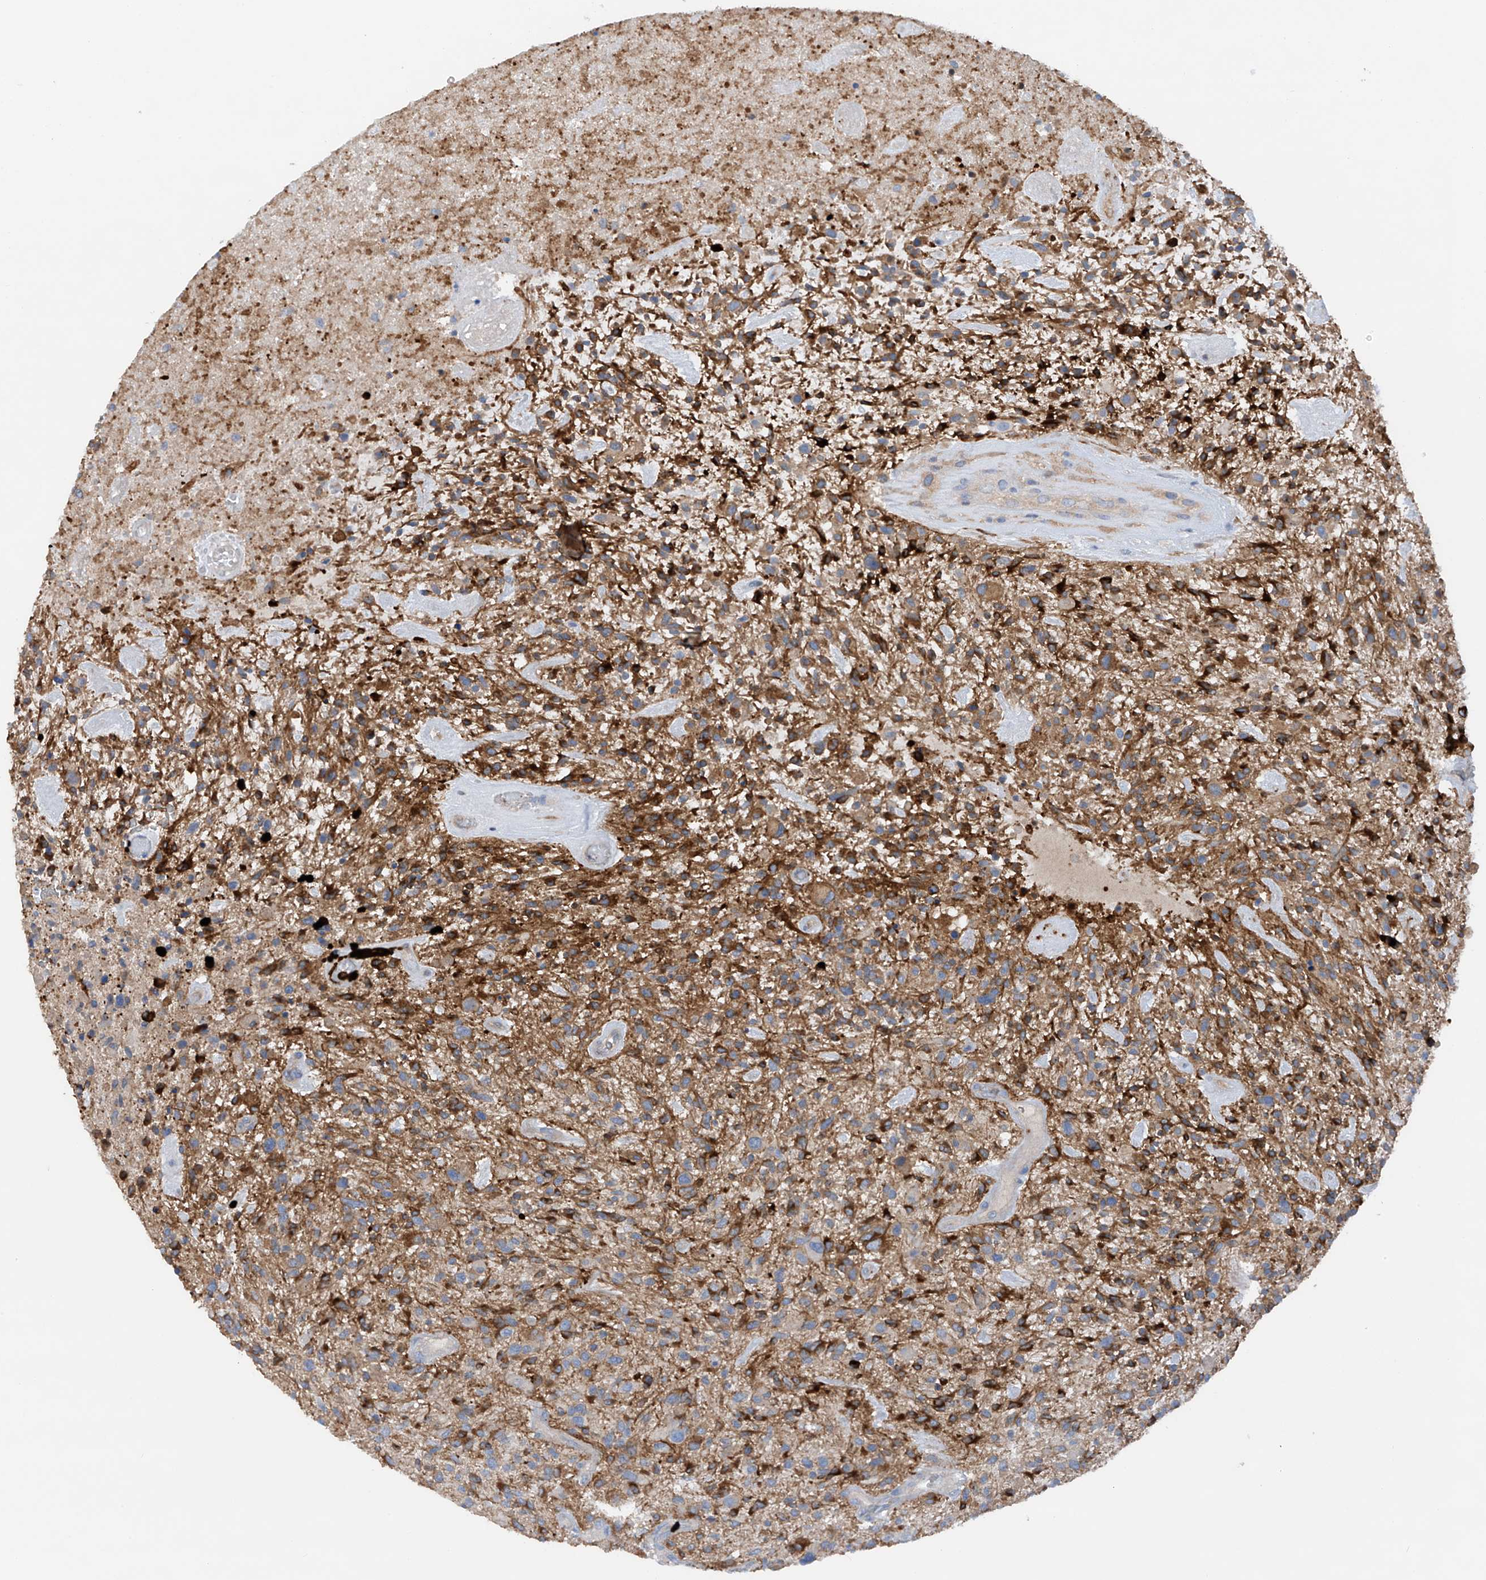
{"staining": {"intensity": "moderate", "quantity": "<25%", "location": "cytoplasmic/membranous"}, "tissue": "glioma", "cell_type": "Tumor cells", "image_type": "cancer", "snomed": [{"axis": "morphology", "description": "Glioma, malignant, High grade"}, {"axis": "topography", "description": "Brain"}], "caption": "A high-resolution image shows immunohistochemistry (IHC) staining of glioma, which exhibits moderate cytoplasmic/membranous staining in about <25% of tumor cells. (Stains: DAB in brown, nuclei in blue, Microscopy: brightfield microscopy at high magnification).", "gene": "PHACTR2", "patient": {"sex": "male", "age": 47}}